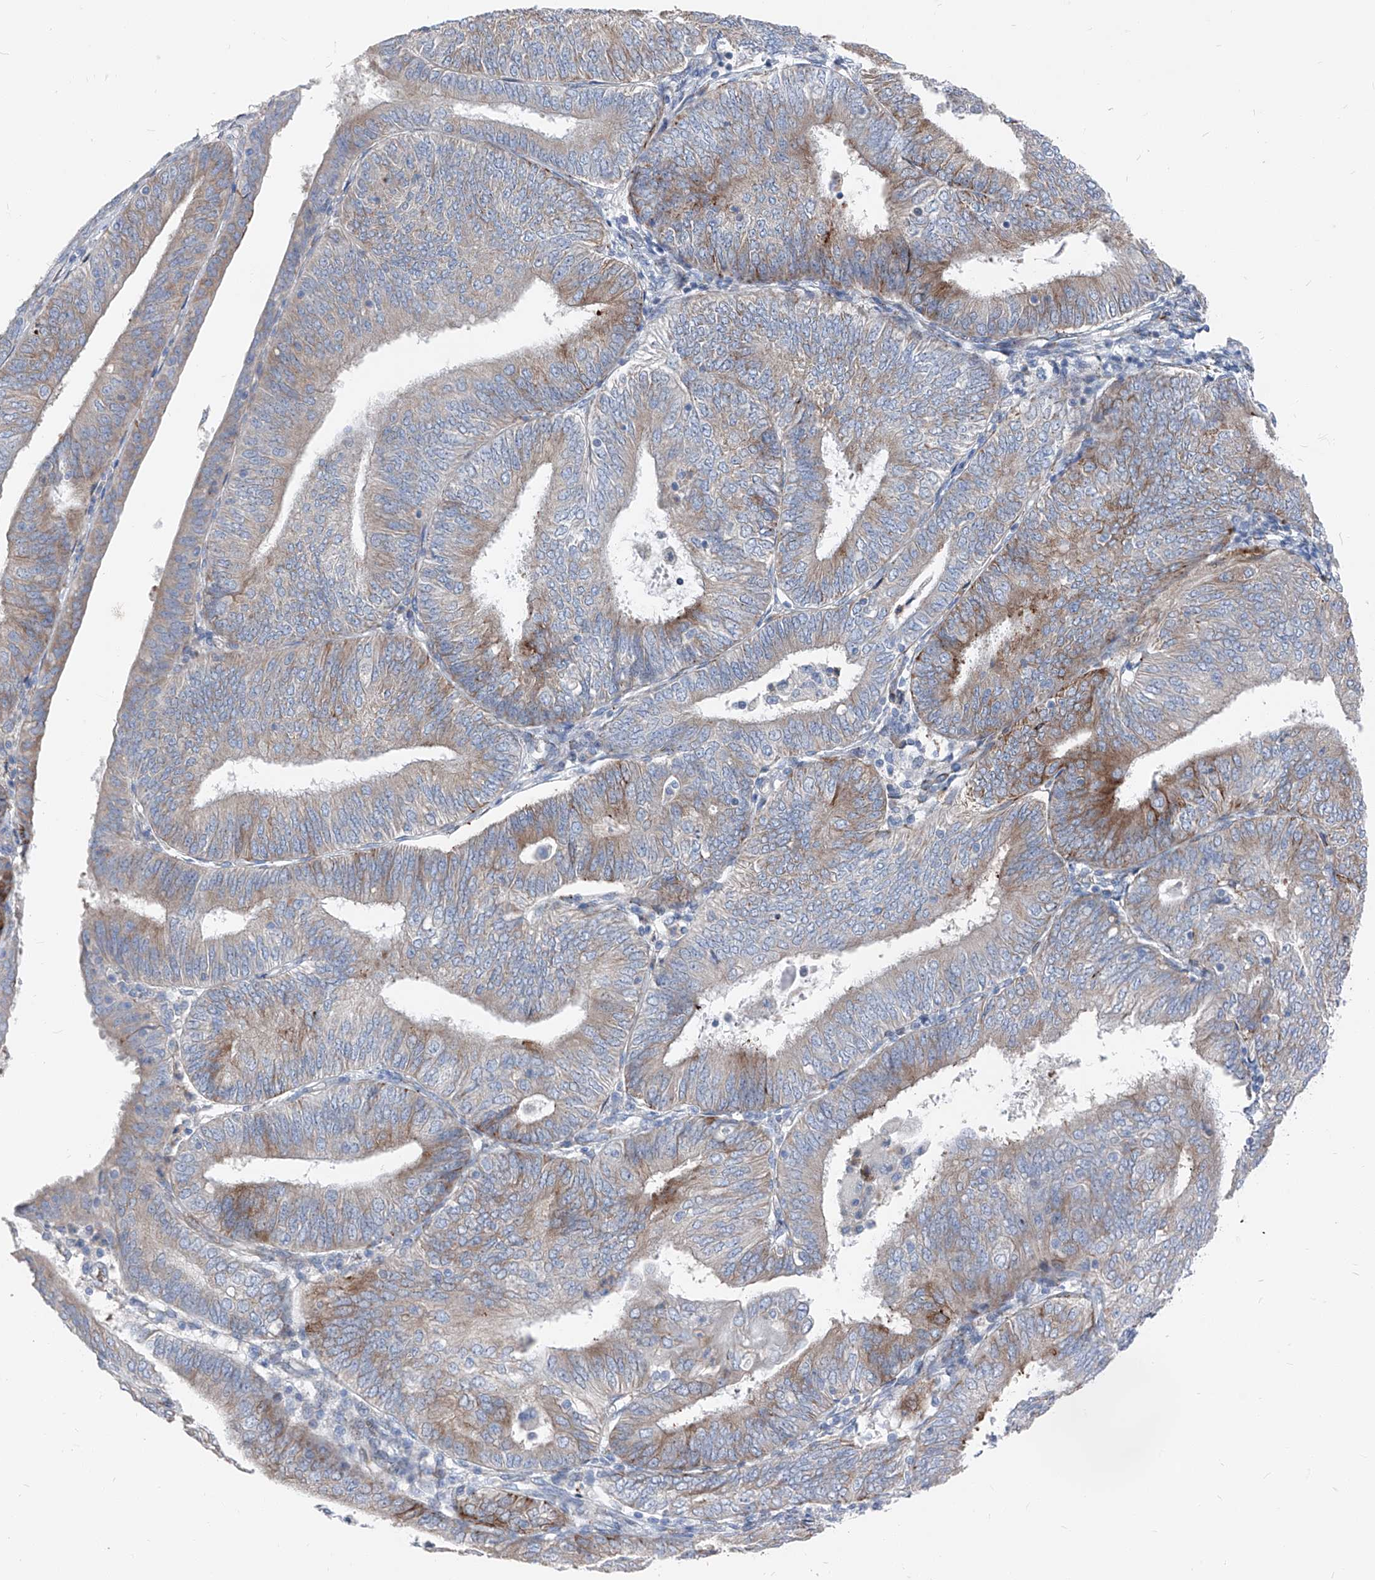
{"staining": {"intensity": "moderate", "quantity": "<25%", "location": "cytoplasmic/membranous"}, "tissue": "endometrial cancer", "cell_type": "Tumor cells", "image_type": "cancer", "snomed": [{"axis": "morphology", "description": "Adenocarcinoma, NOS"}, {"axis": "topography", "description": "Endometrium"}], "caption": "Adenocarcinoma (endometrial) tissue exhibits moderate cytoplasmic/membranous staining in about <25% of tumor cells", "gene": "IFI27", "patient": {"sex": "female", "age": 58}}